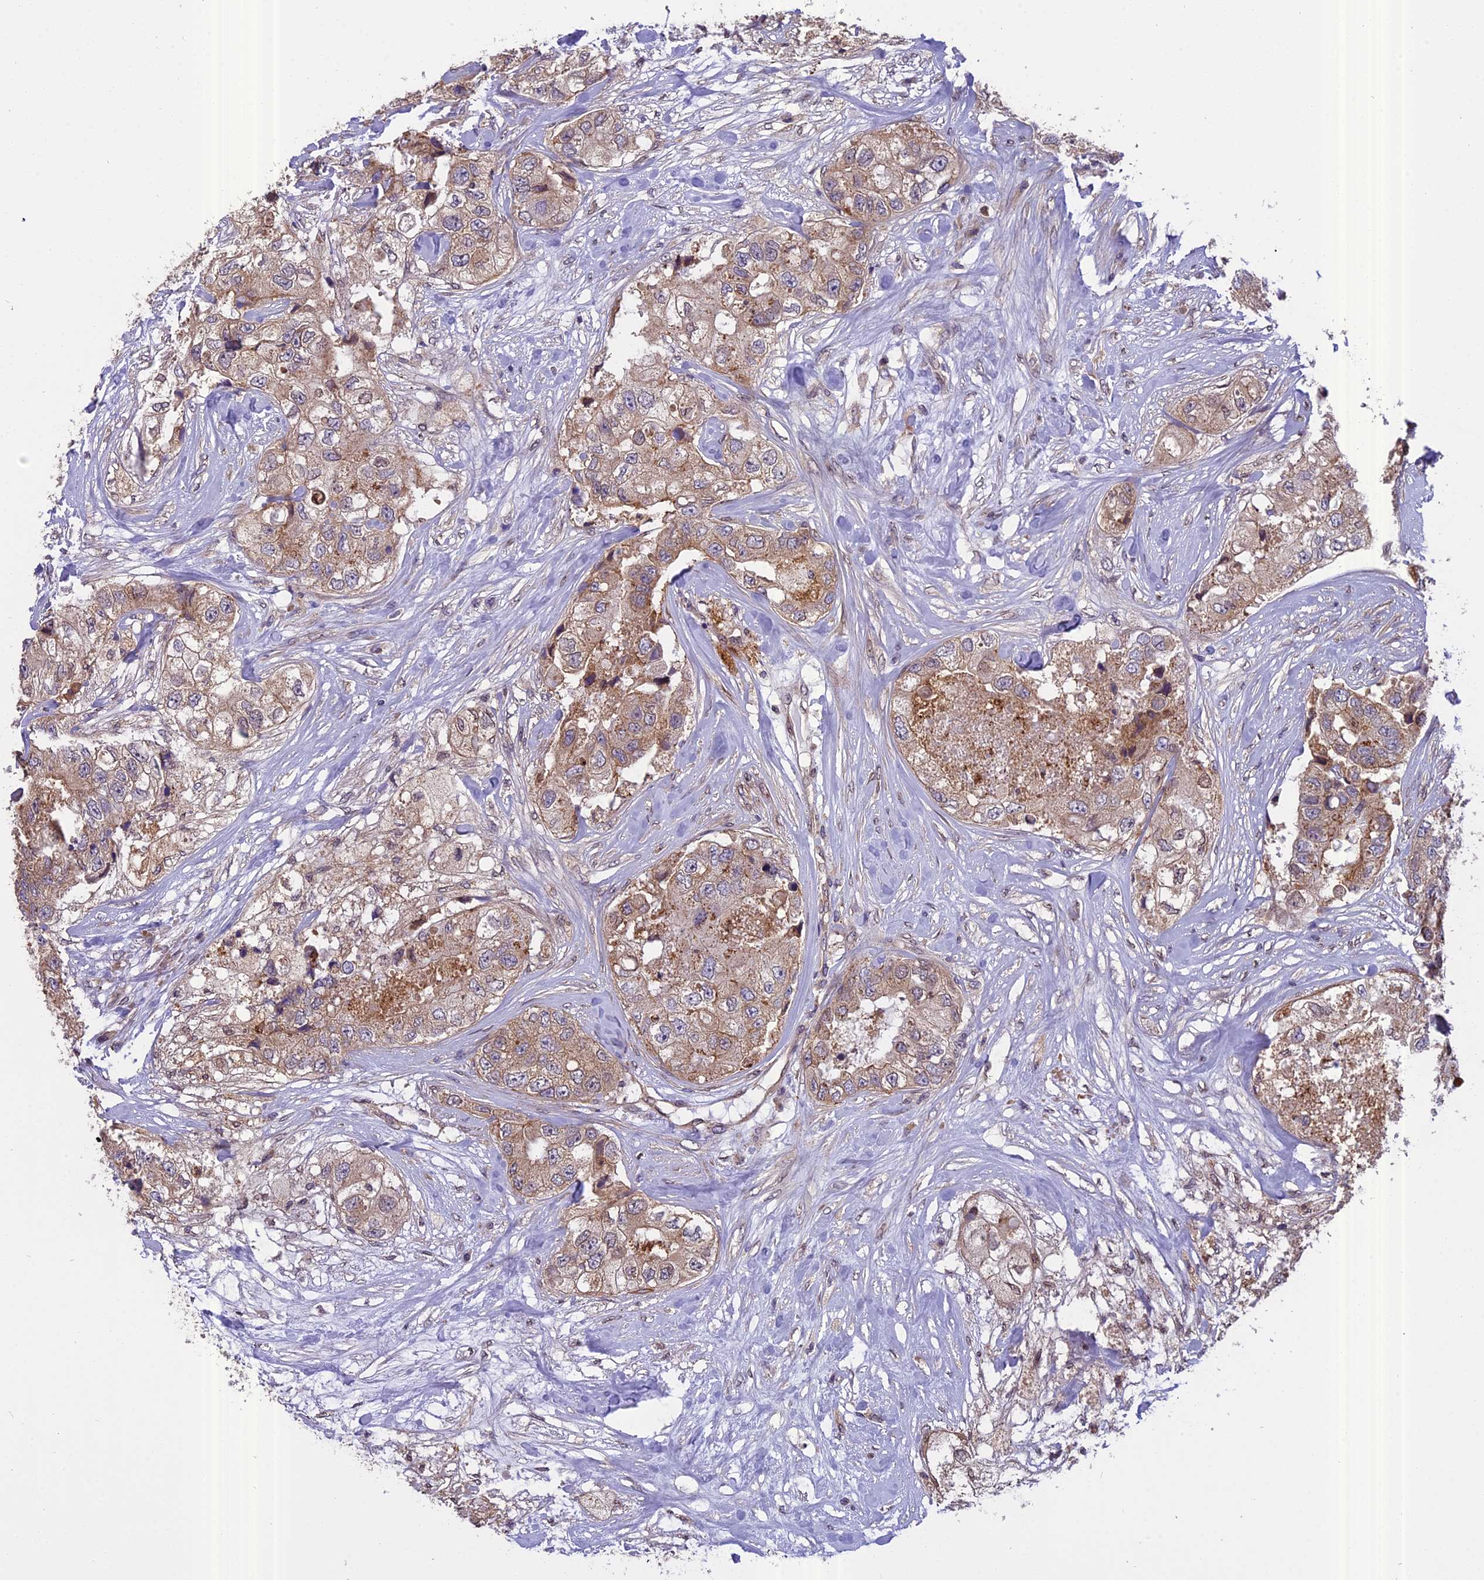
{"staining": {"intensity": "weak", "quantity": ">75%", "location": "cytoplasmic/membranous"}, "tissue": "breast cancer", "cell_type": "Tumor cells", "image_type": "cancer", "snomed": [{"axis": "morphology", "description": "Duct carcinoma"}, {"axis": "topography", "description": "Breast"}], "caption": "A high-resolution photomicrograph shows IHC staining of breast infiltrating ductal carcinoma, which exhibits weak cytoplasmic/membranous positivity in approximately >75% of tumor cells.", "gene": "CHMP2A", "patient": {"sex": "female", "age": 62}}